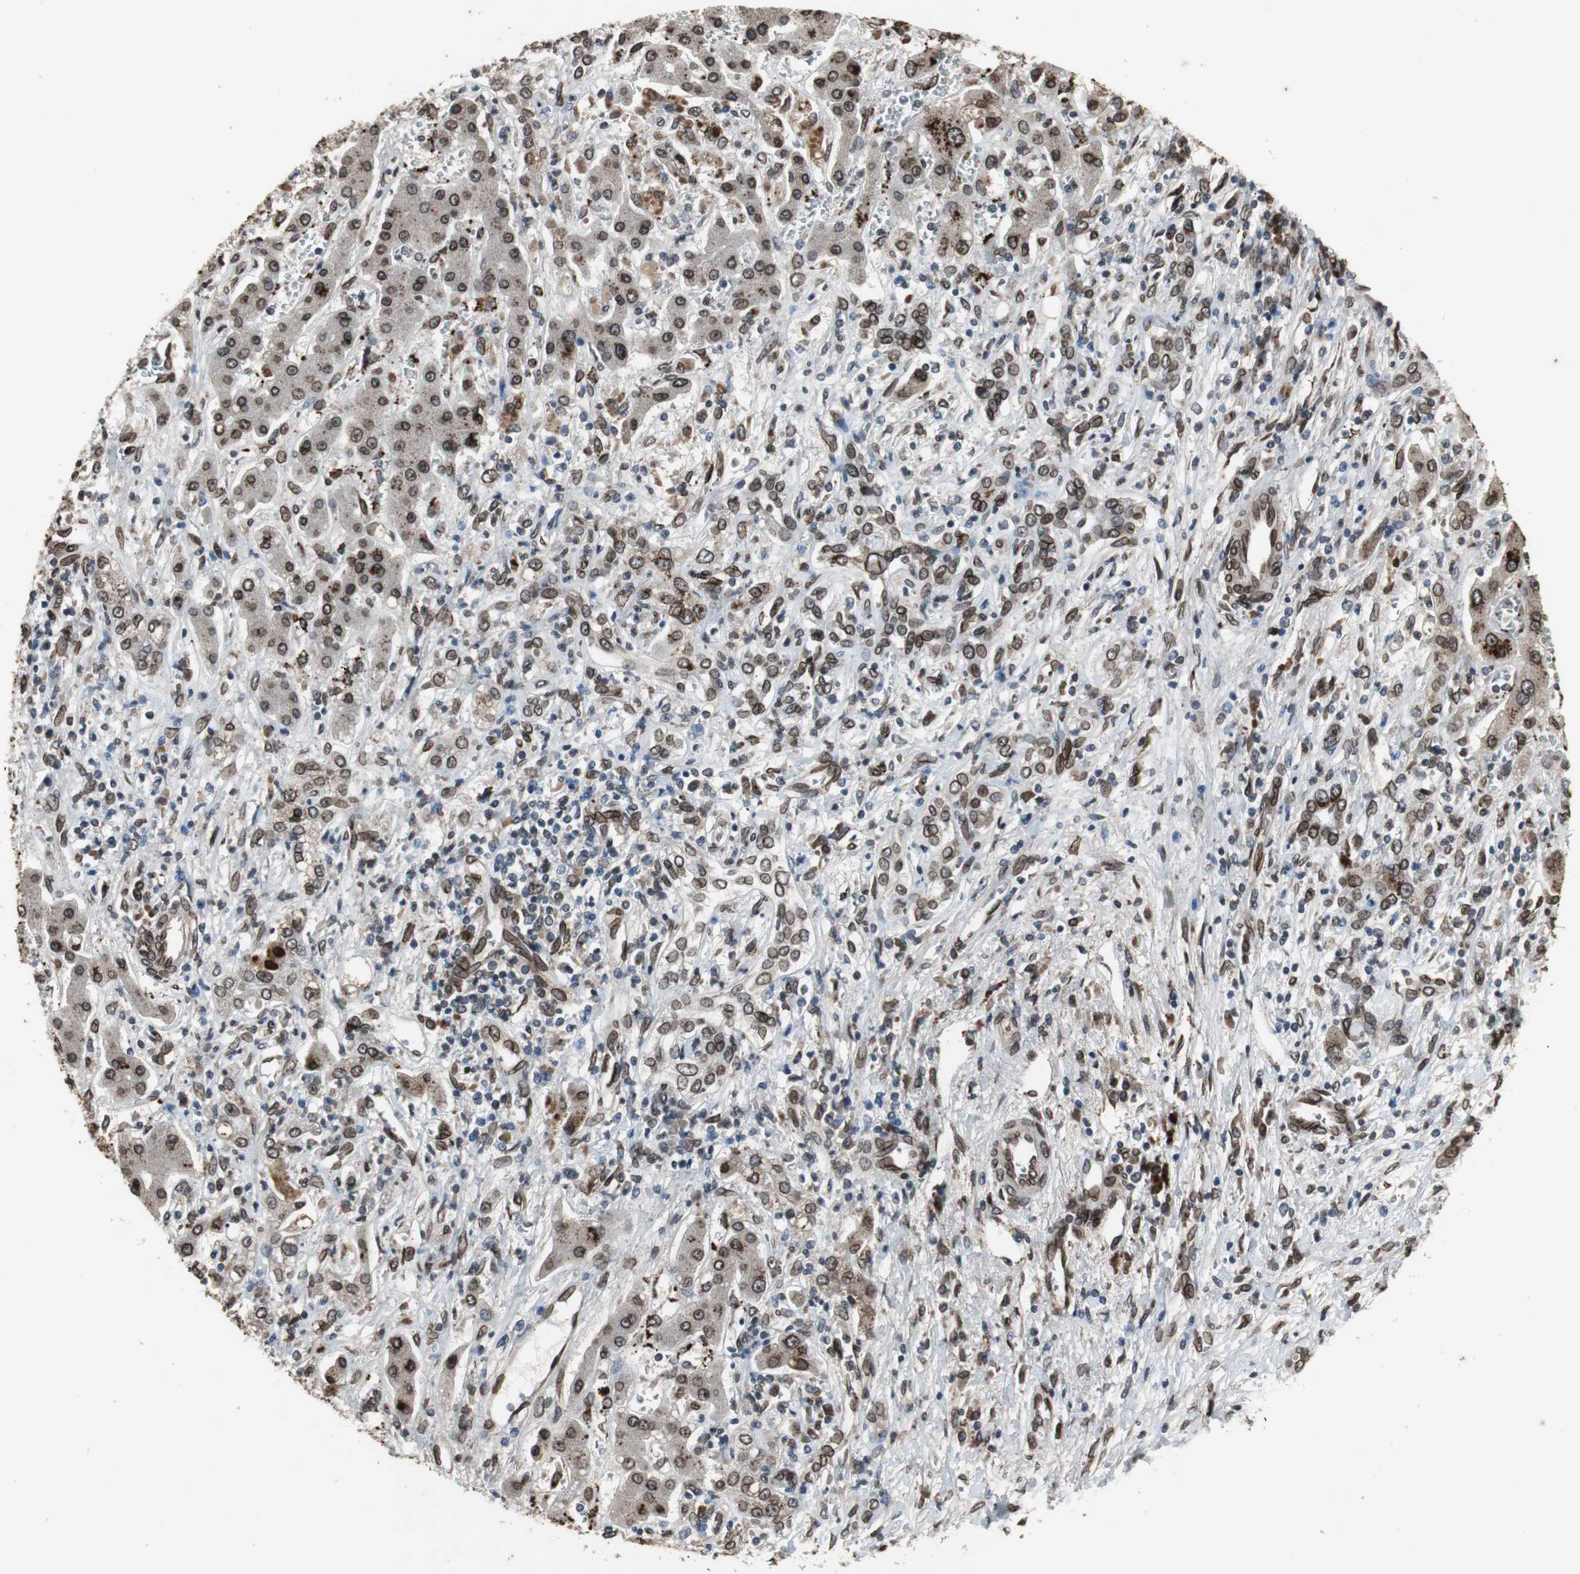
{"staining": {"intensity": "strong", "quantity": ">75%", "location": "cytoplasmic/membranous,nuclear"}, "tissue": "liver cancer", "cell_type": "Tumor cells", "image_type": "cancer", "snomed": [{"axis": "morphology", "description": "Cholangiocarcinoma"}, {"axis": "topography", "description": "Liver"}], "caption": "Immunohistochemical staining of cholangiocarcinoma (liver) displays strong cytoplasmic/membranous and nuclear protein expression in about >75% of tumor cells.", "gene": "LMNA", "patient": {"sex": "male", "age": 50}}